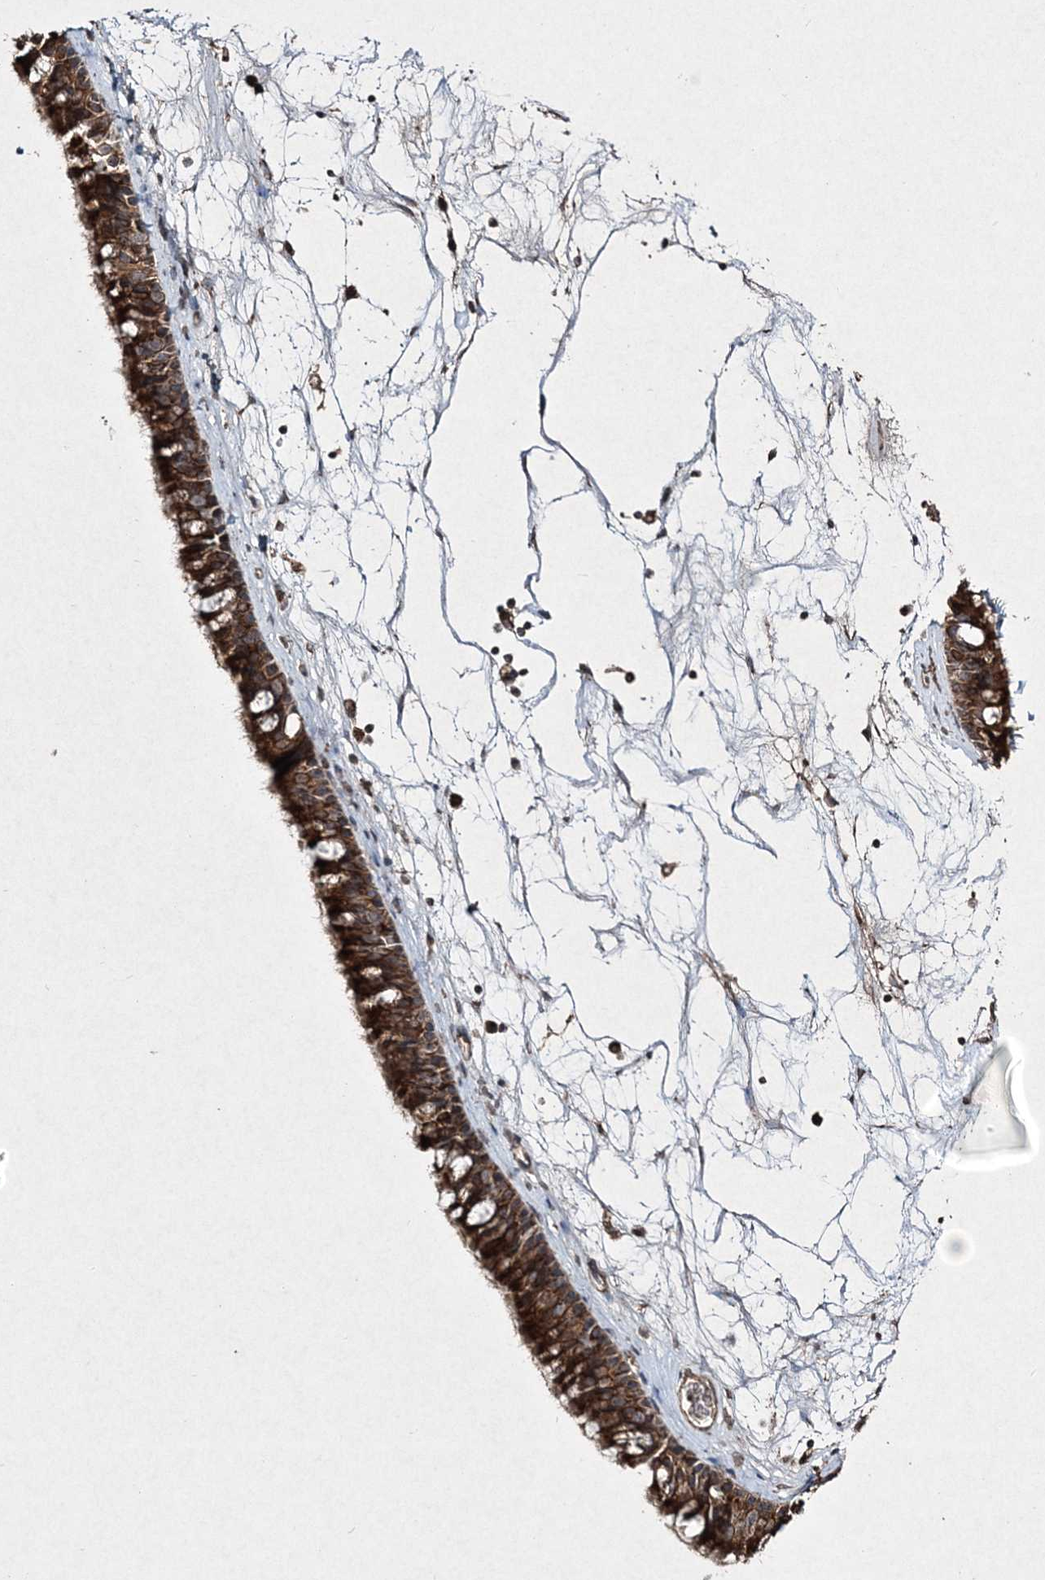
{"staining": {"intensity": "strong", "quantity": ">75%", "location": "cytoplasmic/membranous"}, "tissue": "nasopharynx", "cell_type": "Respiratory epithelial cells", "image_type": "normal", "snomed": [{"axis": "morphology", "description": "Normal tissue, NOS"}, {"axis": "topography", "description": "Nasopharynx"}], "caption": "DAB immunohistochemical staining of benign human nasopharynx shows strong cytoplasmic/membranous protein expression in approximately >75% of respiratory epithelial cells.", "gene": "GRSF1", "patient": {"sex": "male", "age": 64}}